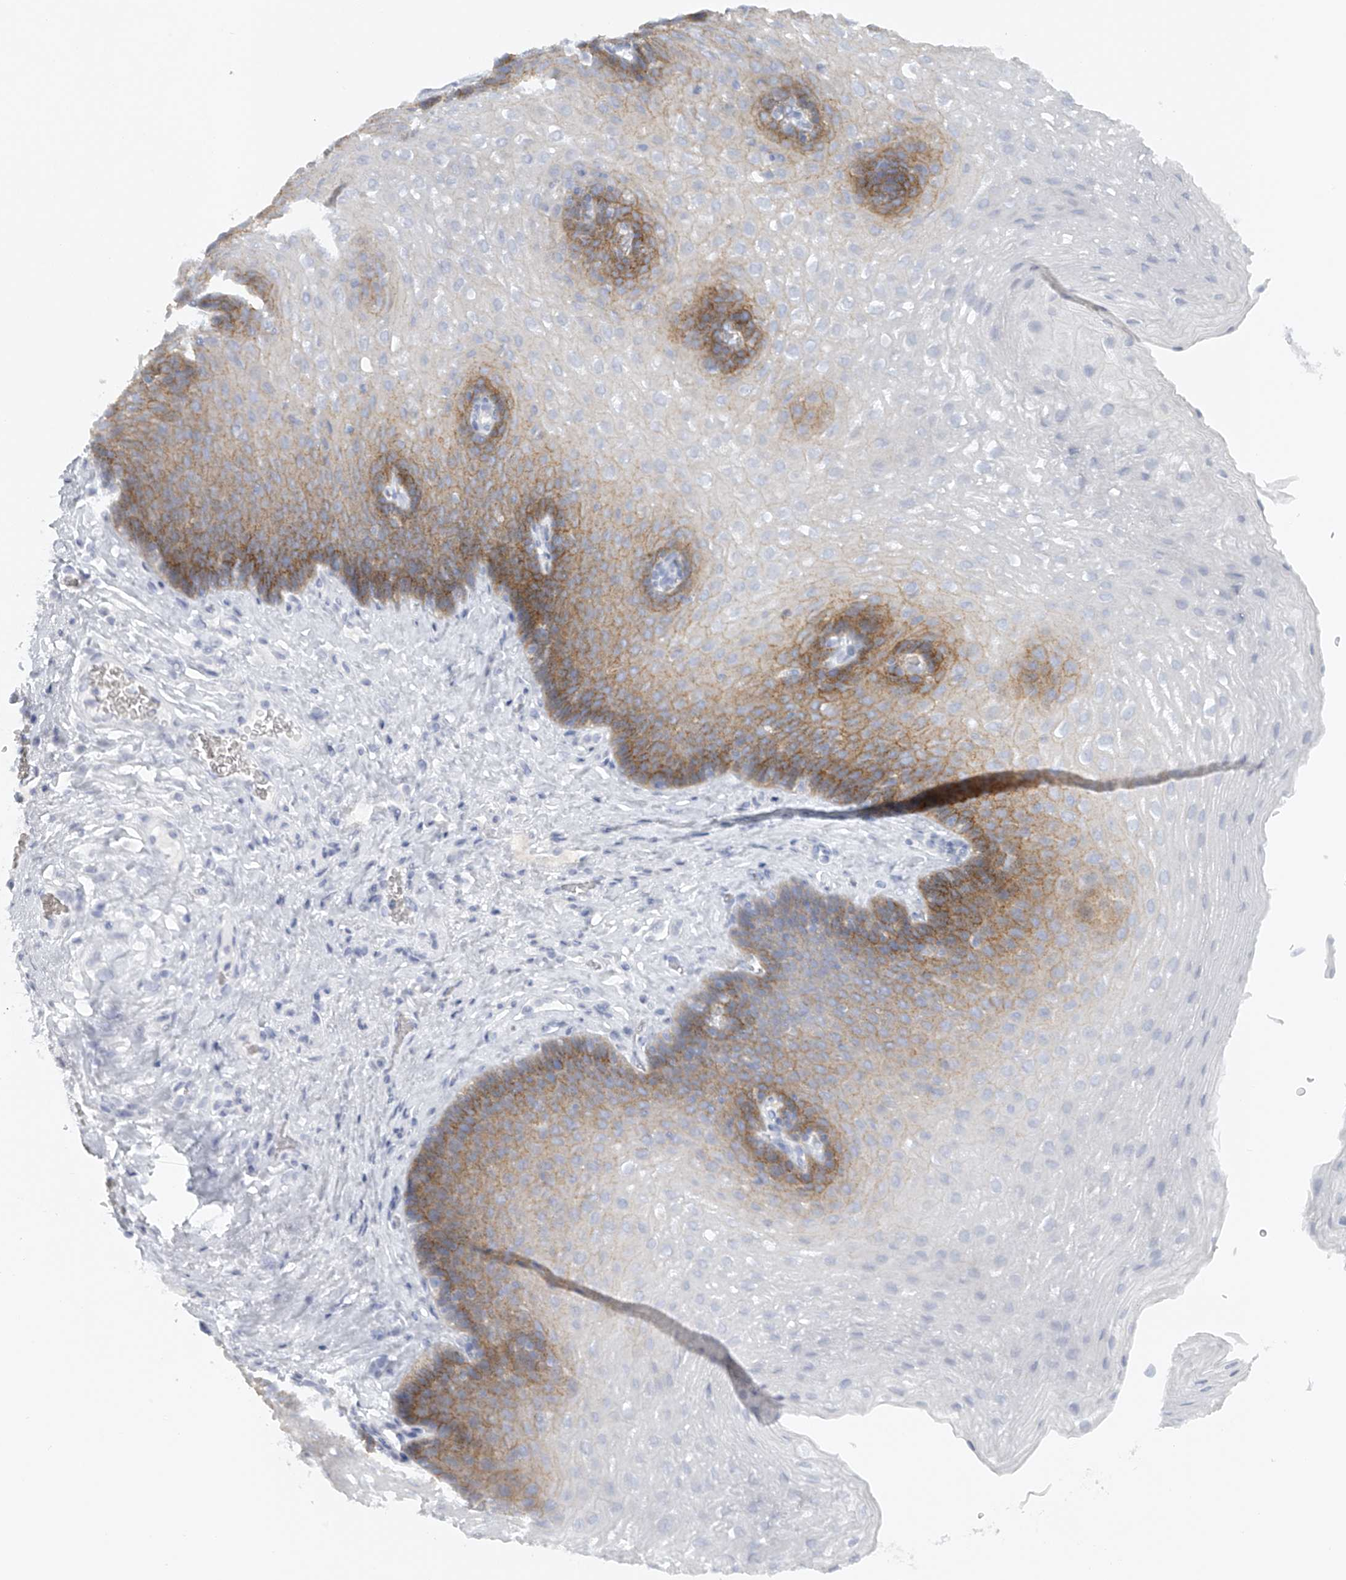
{"staining": {"intensity": "moderate", "quantity": "25%-75%", "location": "cytoplasmic/membranous"}, "tissue": "esophagus", "cell_type": "Squamous epithelial cells", "image_type": "normal", "snomed": [{"axis": "morphology", "description": "Normal tissue, NOS"}, {"axis": "topography", "description": "Esophagus"}], "caption": "Protein expression analysis of unremarkable human esophagus reveals moderate cytoplasmic/membranous staining in approximately 25%-75% of squamous epithelial cells.", "gene": "FAT2", "patient": {"sex": "female", "age": 66}}